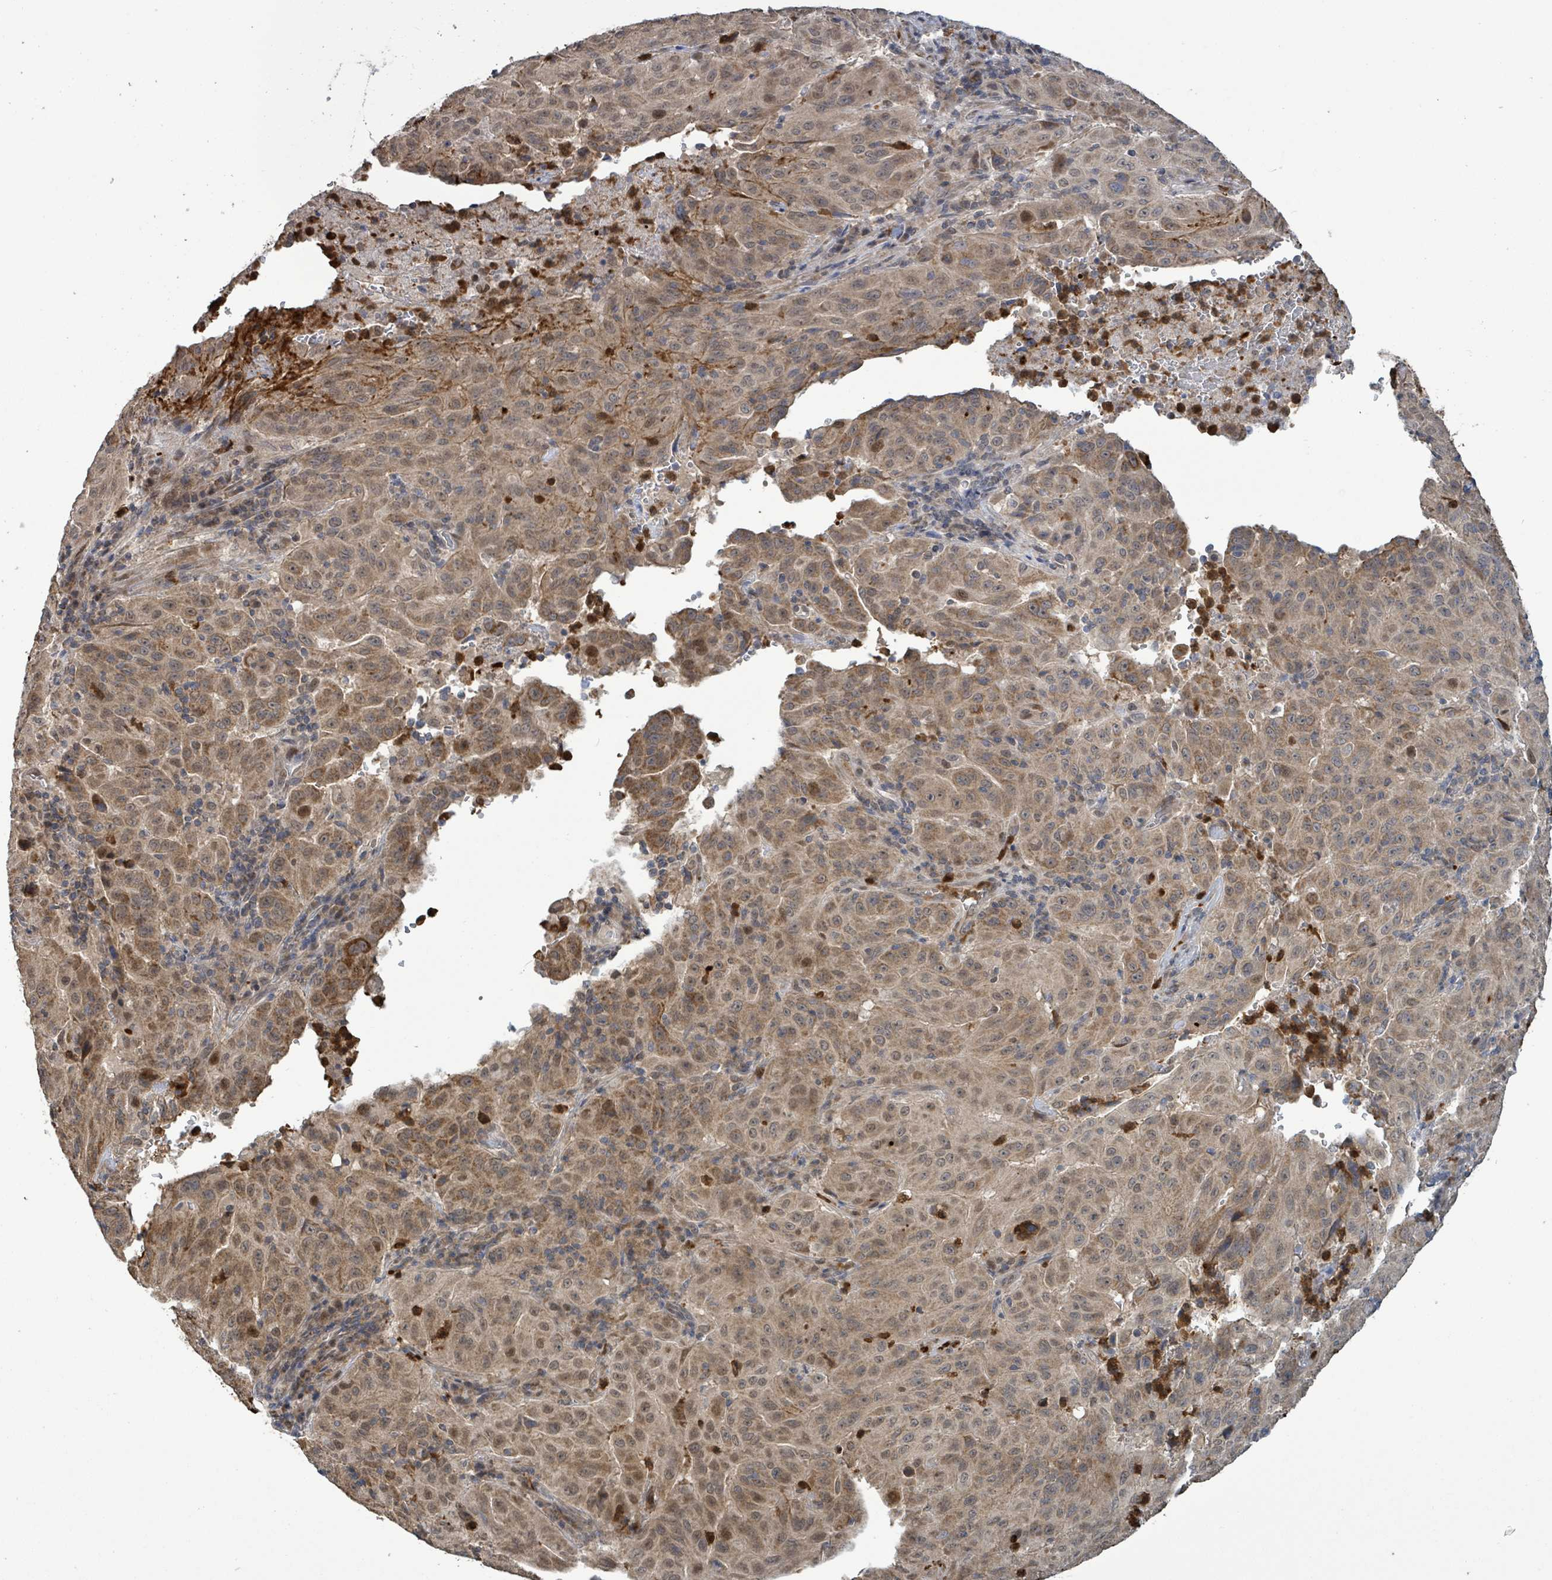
{"staining": {"intensity": "moderate", "quantity": ">75%", "location": "cytoplasmic/membranous"}, "tissue": "pancreatic cancer", "cell_type": "Tumor cells", "image_type": "cancer", "snomed": [{"axis": "morphology", "description": "Adenocarcinoma, NOS"}, {"axis": "topography", "description": "Pancreas"}], "caption": "Pancreatic cancer stained with immunohistochemistry (IHC) demonstrates moderate cytoplasmic/membranous positivity in approximately >75% of tumor cells.", "gene": "COQ6", "patient": {"sex": "male", "age": 63}}